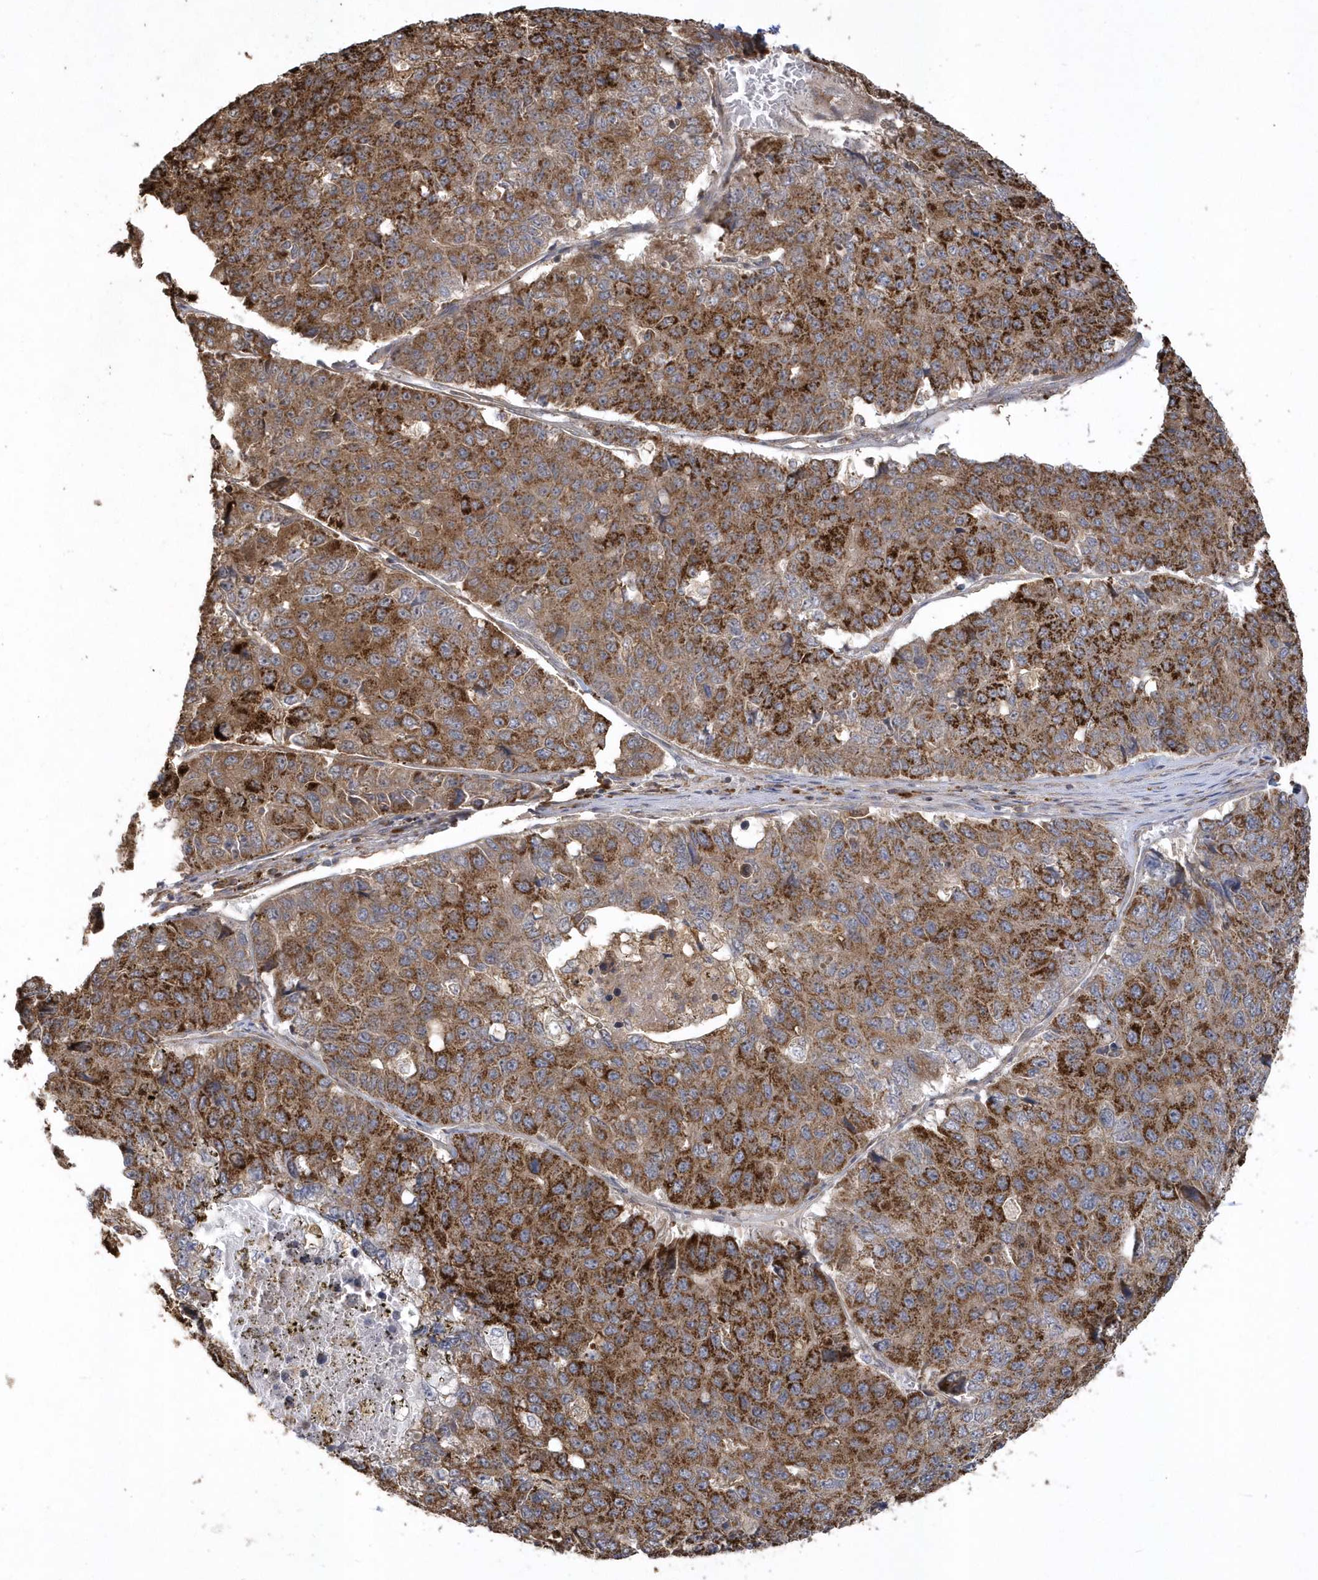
{"staining": {"intensity": "strong", "quantity": ">75%", "location": "cytoplasmic/membranous"}, "tissue": "pancreatic cancer", "cell_type": "Tumor cells", "image_type": "cancer", "snomed": [{"axis": "morphology", "description": "Adenocarcinoma, NOS"}, {"axis": "topography", "description": "Pancreas"}], "caption": "Immunohistochemical staining of human pancreatic cancer reveals high levels of strong cytoplasmic/membranous positivity in about >75% of tumor cells.", "gene": "SENP8", "patient": {"sex": "male", "age": 50}}